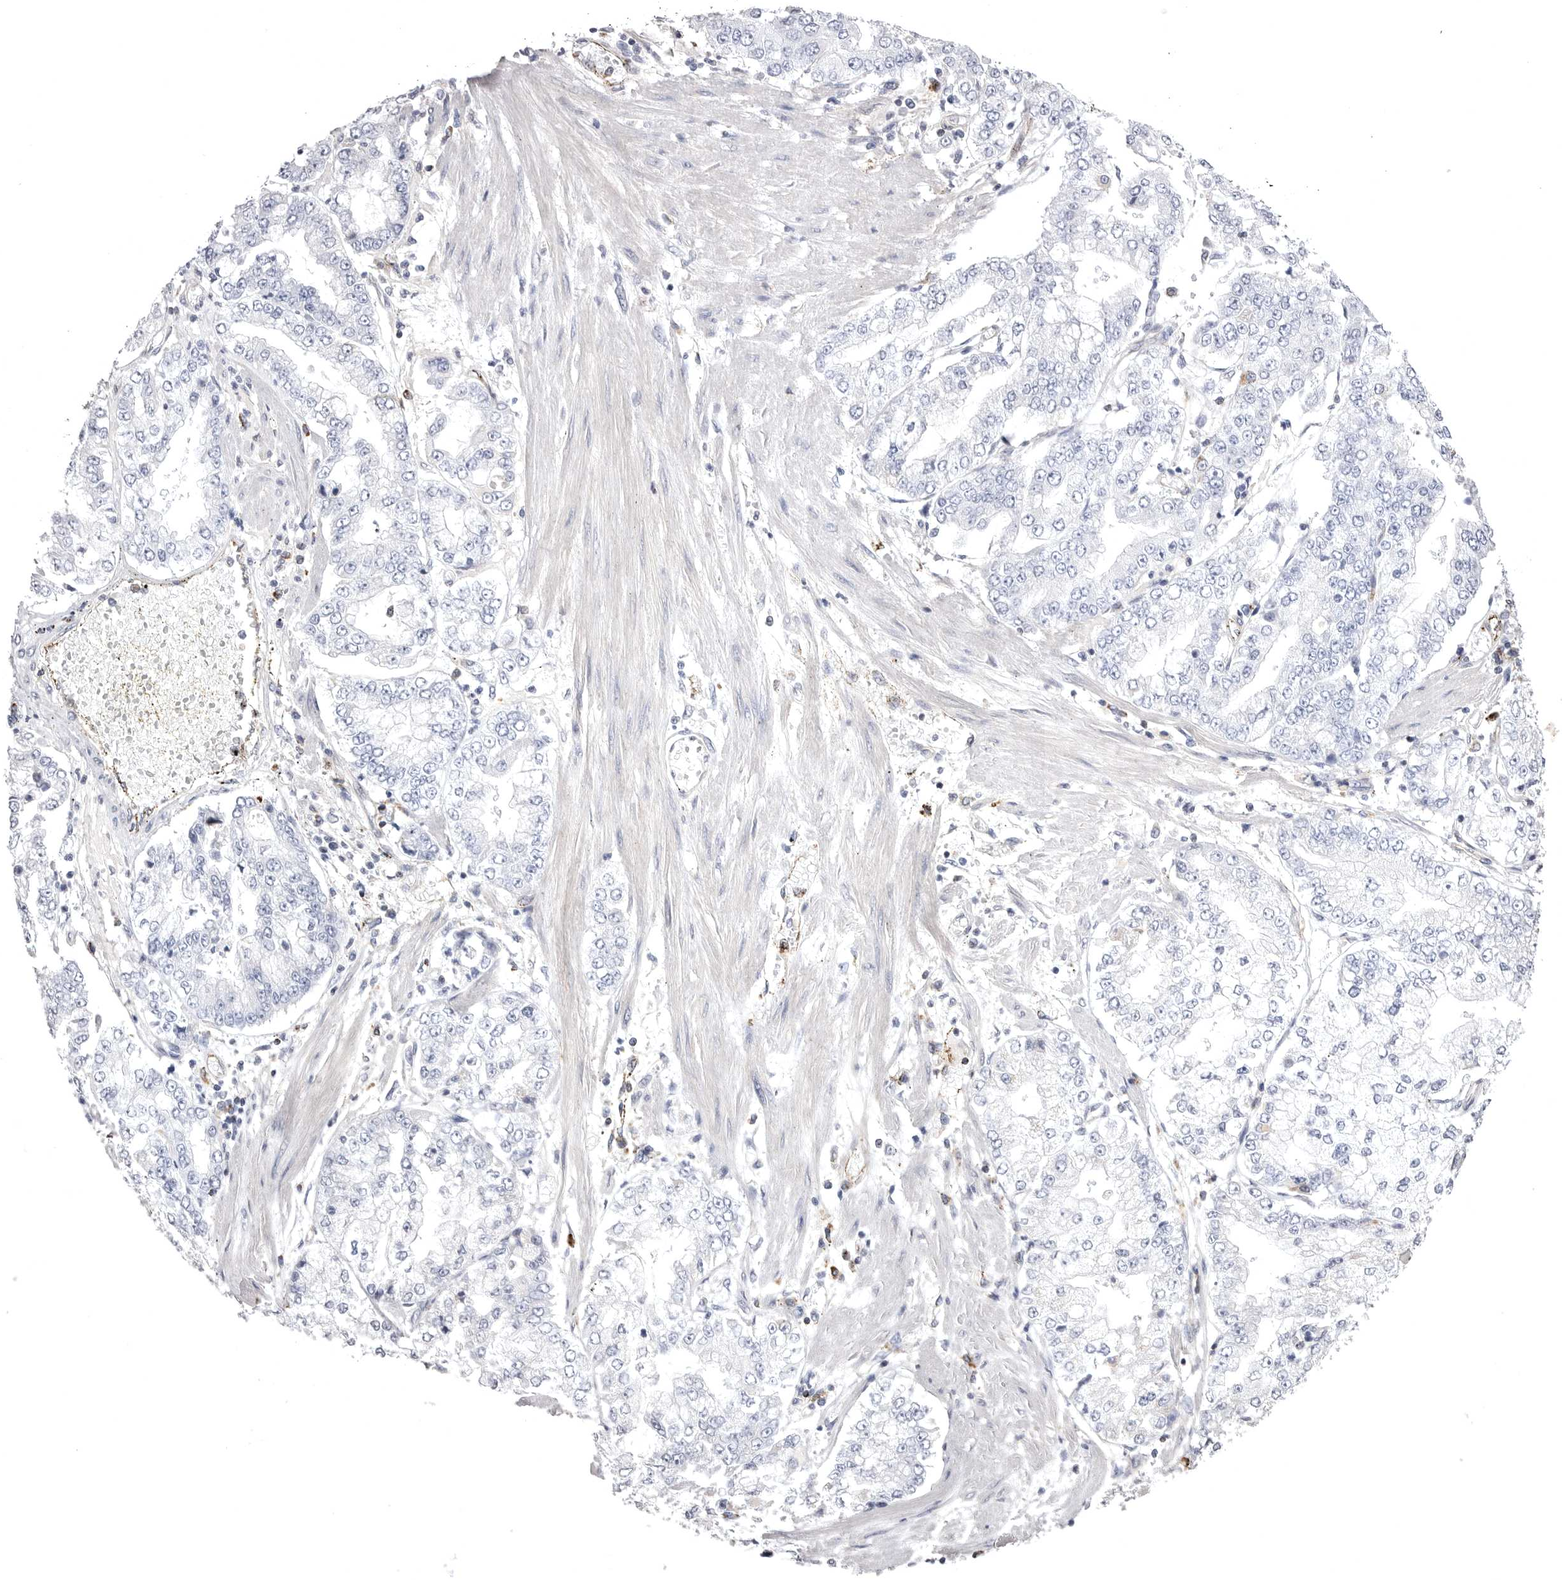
{"staining": {"intensity": "negative", "quantity": "none", "location": "none"}, "tissue": "stomach cancer", "cell_type": "Tumor cells", "image_type": "cancer", "snomed": [{"axis": "morphology", "description": "Adenocarcinoma, NOS"}, {"axis": "topography", "description": "Stomach"}], "caption": "Human adenocarcinoma (stomach) stained for a protein using immunohistochemistry shows no positivity in tumor cells.", "gene": "PSPN", "patient": {"sex": "male", "age": 76}}